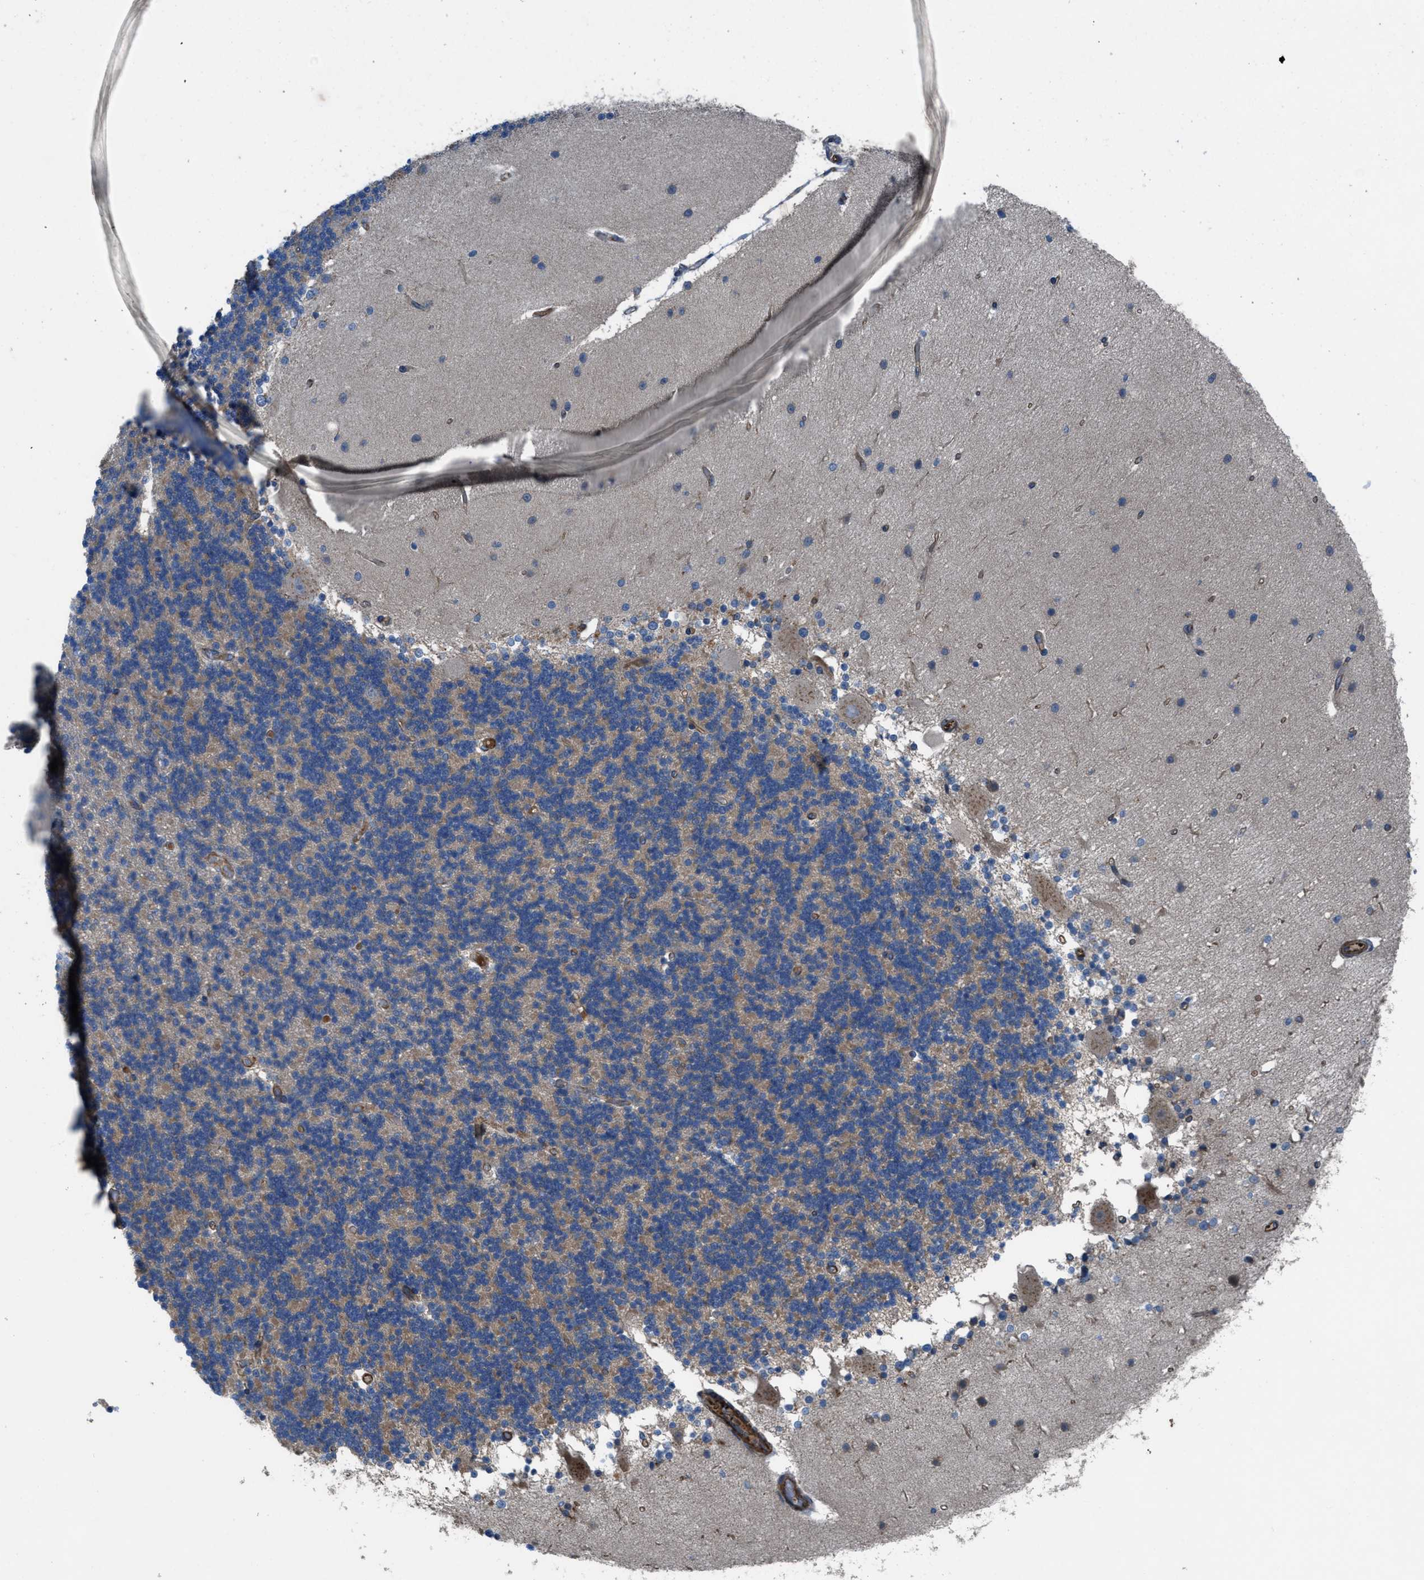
{"staining": {"intensity": "weak", "quantity": "25%-75%", "location": "cytoplasmic/membranous"}, "tissue": "cerebellum", "cell_type": "Cells in granular layer", "image_type": "normal", "snomed": [{"axis": "morphology", "description": "Normal tissue, NOS"}, {"axis": "topography", "description": "Cerebellum"}], "caption": "Protein expression analysis of unremarkable cerebellum demonstrates weak cytoplasmic/membranous positivity in about 25%-75% of cells in granular layer. (DAB (3,3'-diaminobenzidine) = brown stain, brightfield microscopy at high magnification).", "gene": "SLC6A9", "patient": {"sex": "female", "age": 54}}